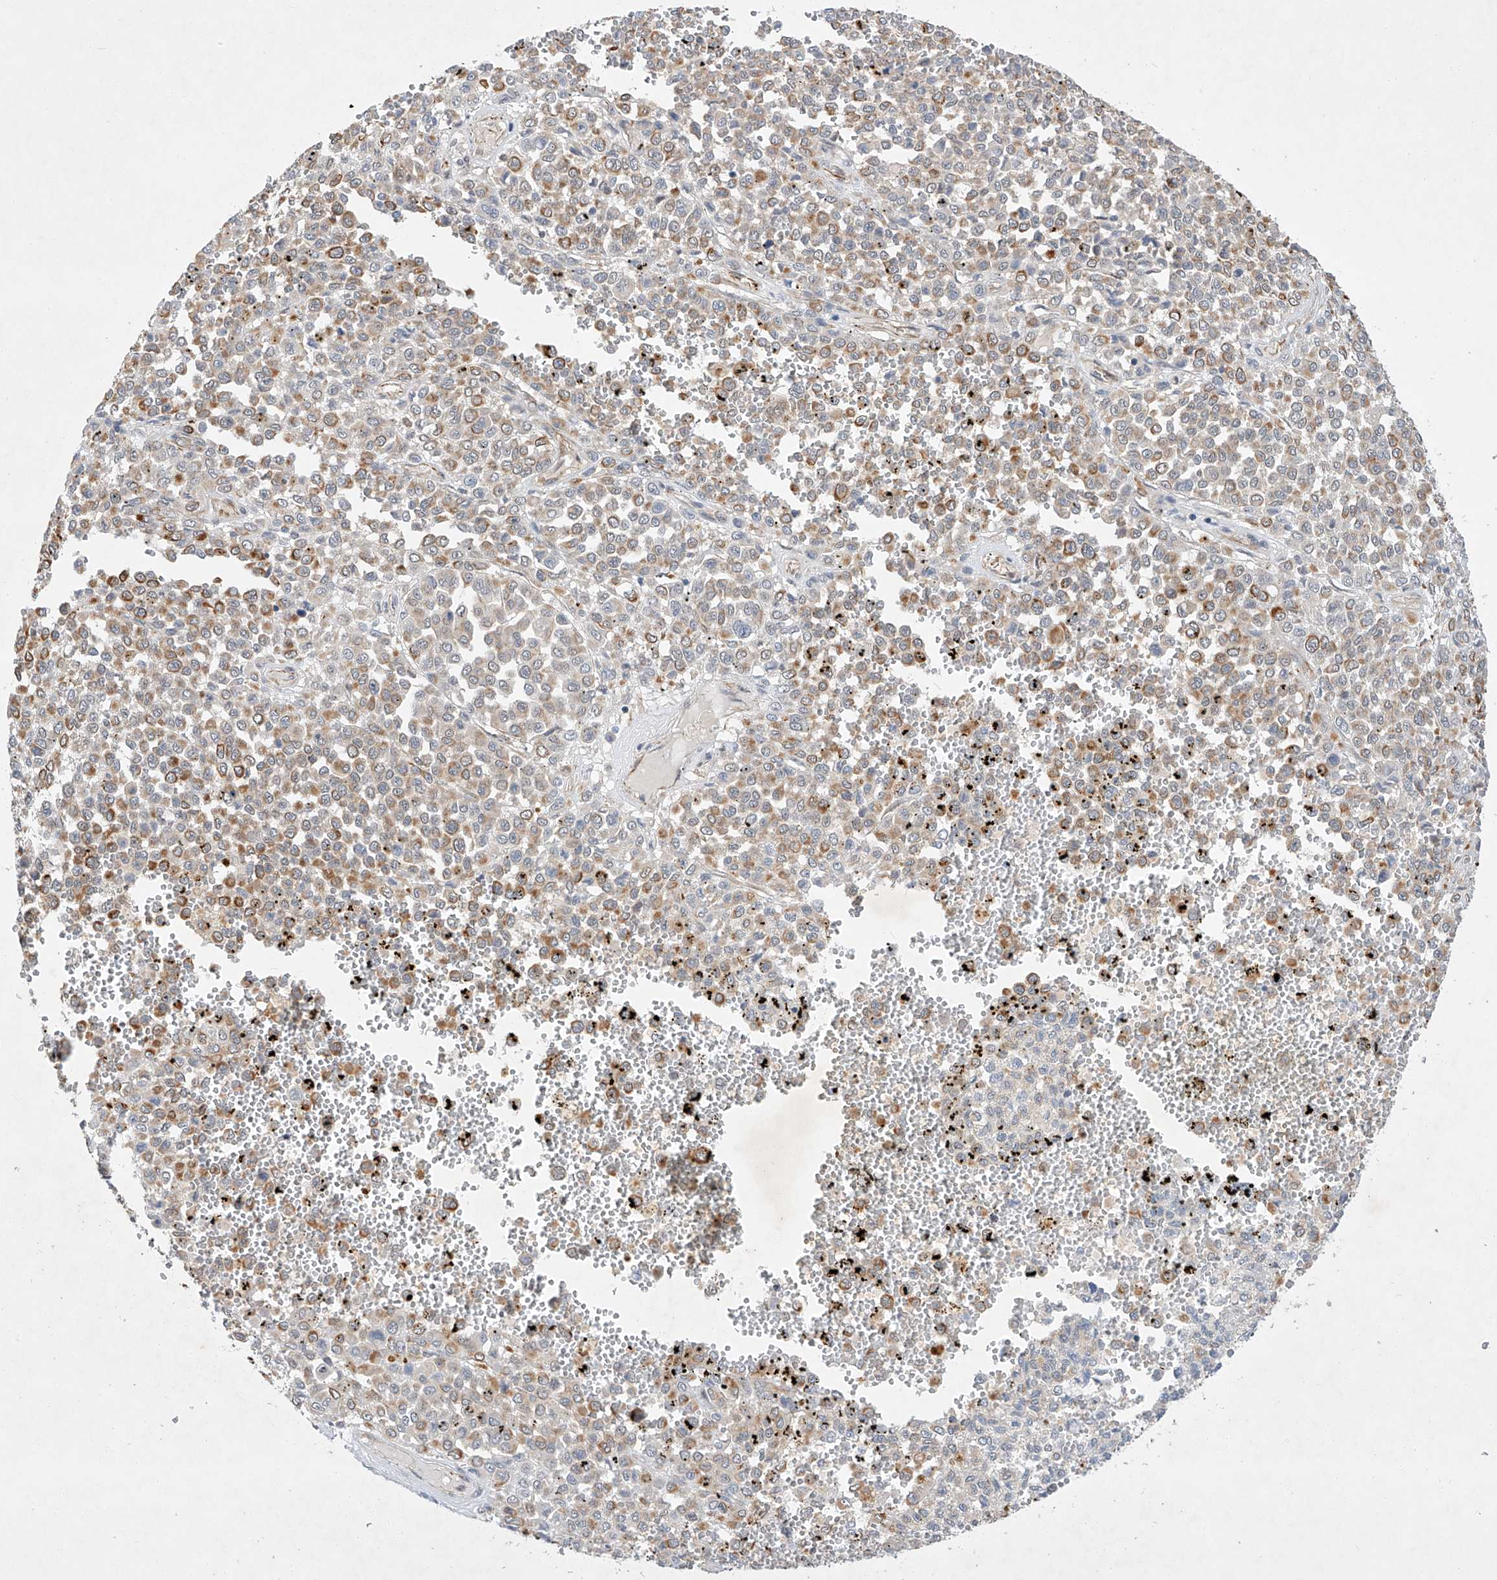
{"staining": {"intensity": "moderate", "quantity": "25%-75%", "location": "cytoplasmic/membranous"}, "tissue": "melanoma", "cell_type": "Tumor cells", "image_type": "cancer", "snomed": [{"axis": "morphology", "description": "Malignant melanoma, Metastatic site"}, {"axis": "topography", "description": "Pancreas"}], "caption": "The histopathology image exhibits staining of melanoma, revealing moderate cytoplasmic/membranous protein positivity (brown color) within tumor cells.", "gene": "AMD1", "patient": {"sex": "female", "age": 30}}